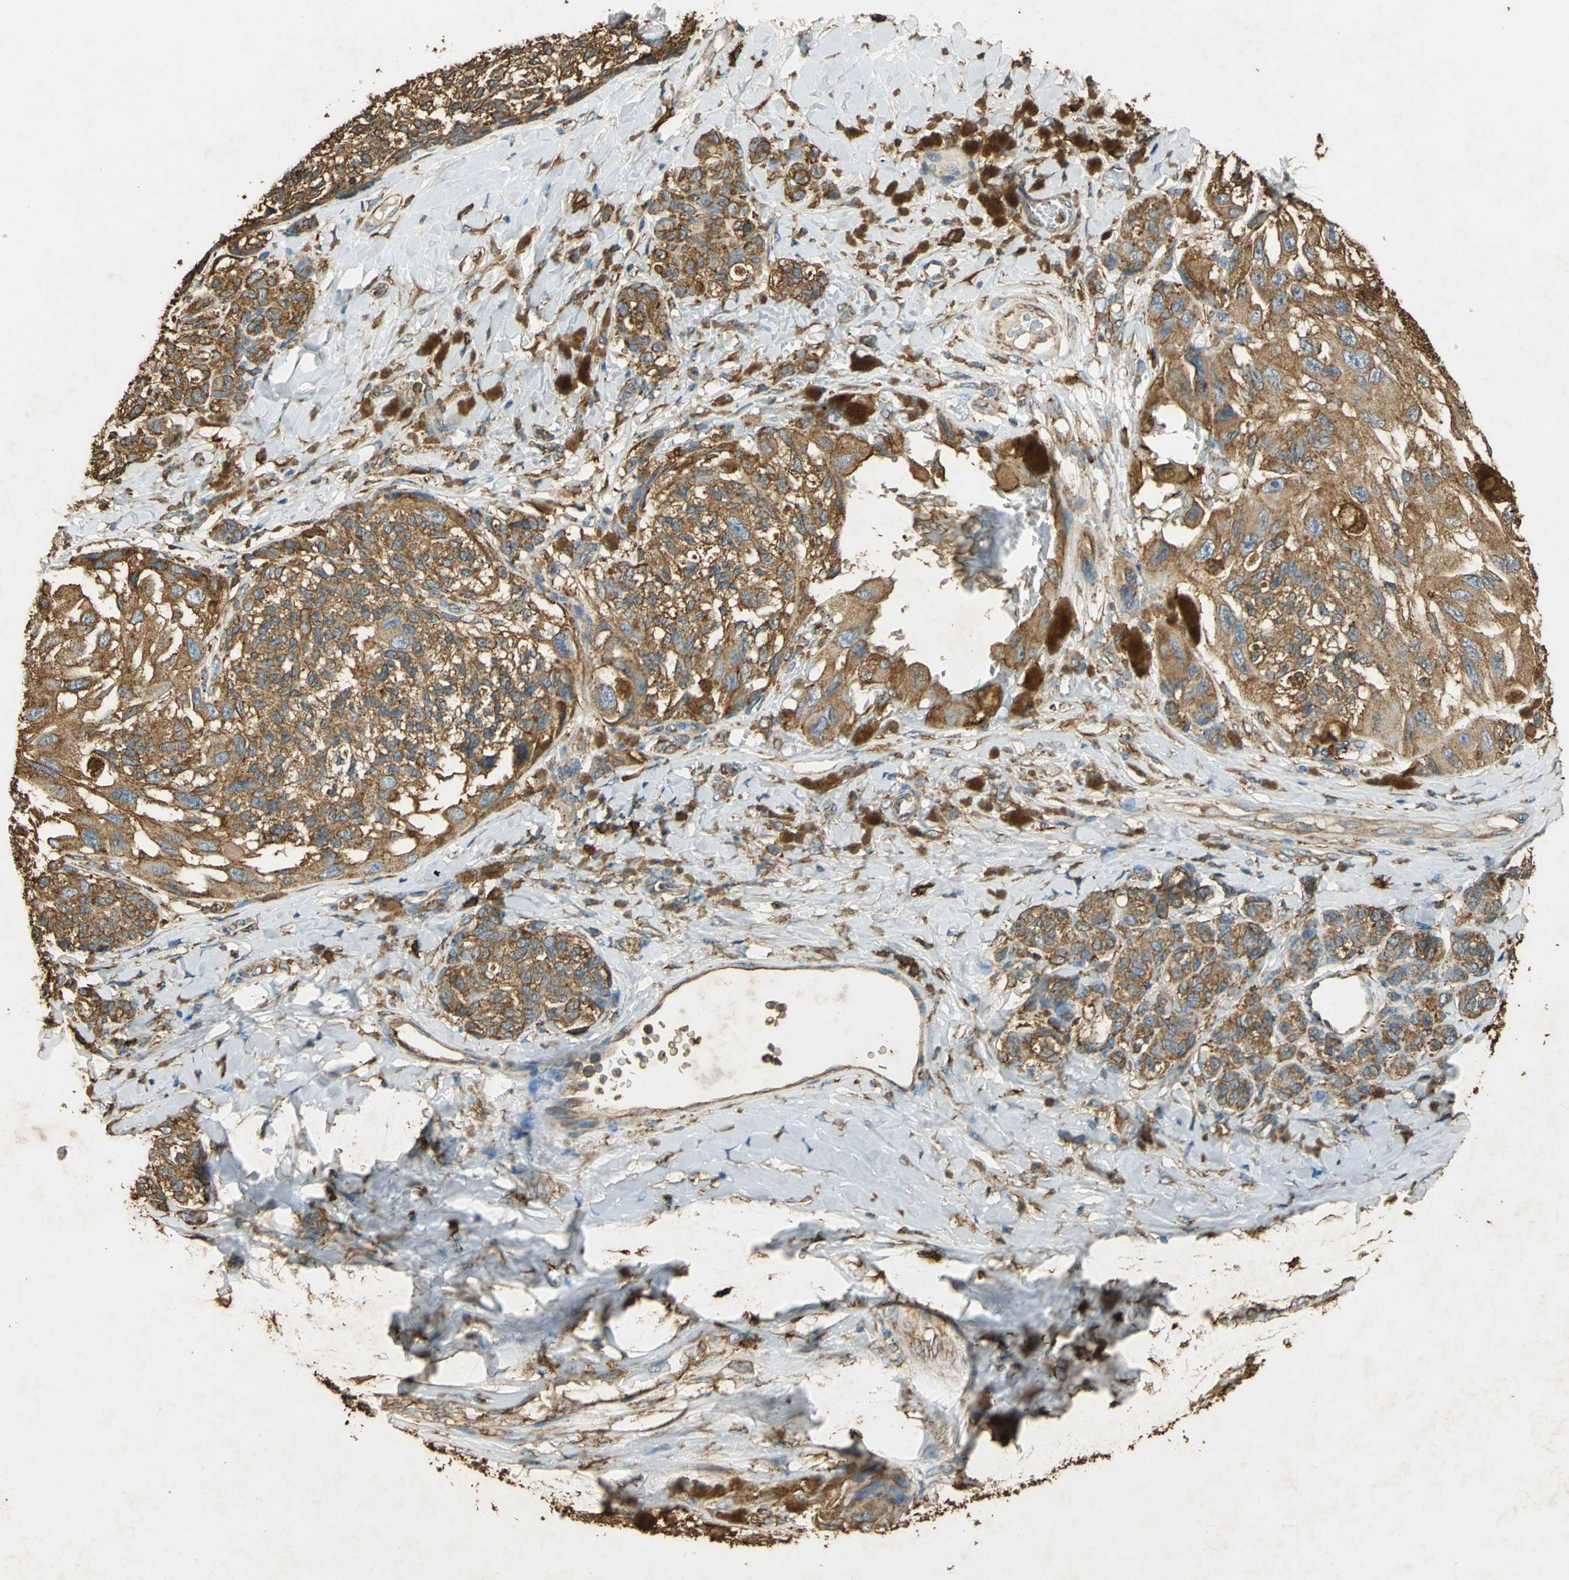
{"staining": {"intensity": "strong", "quantity": ">75%", "location": "cytoplasmic/membranous"}, "tissue": "melanoma", "cell_type": "Tumor cells", "image_type": "cancer", "snomed": [{"axis": "morphology", "description": "Malignant melanoma, NOS"}, {"axis": "topography", "description": "Skin"}], "caption": "This image displays immunohistochemistry (IHC) staining of melanoma, with high strong cytoplasmic/membranous expression in approximately >75% of tumor cells.", "gene": "HSP90B1", "patient": {"sex": "female", "age": 73}}